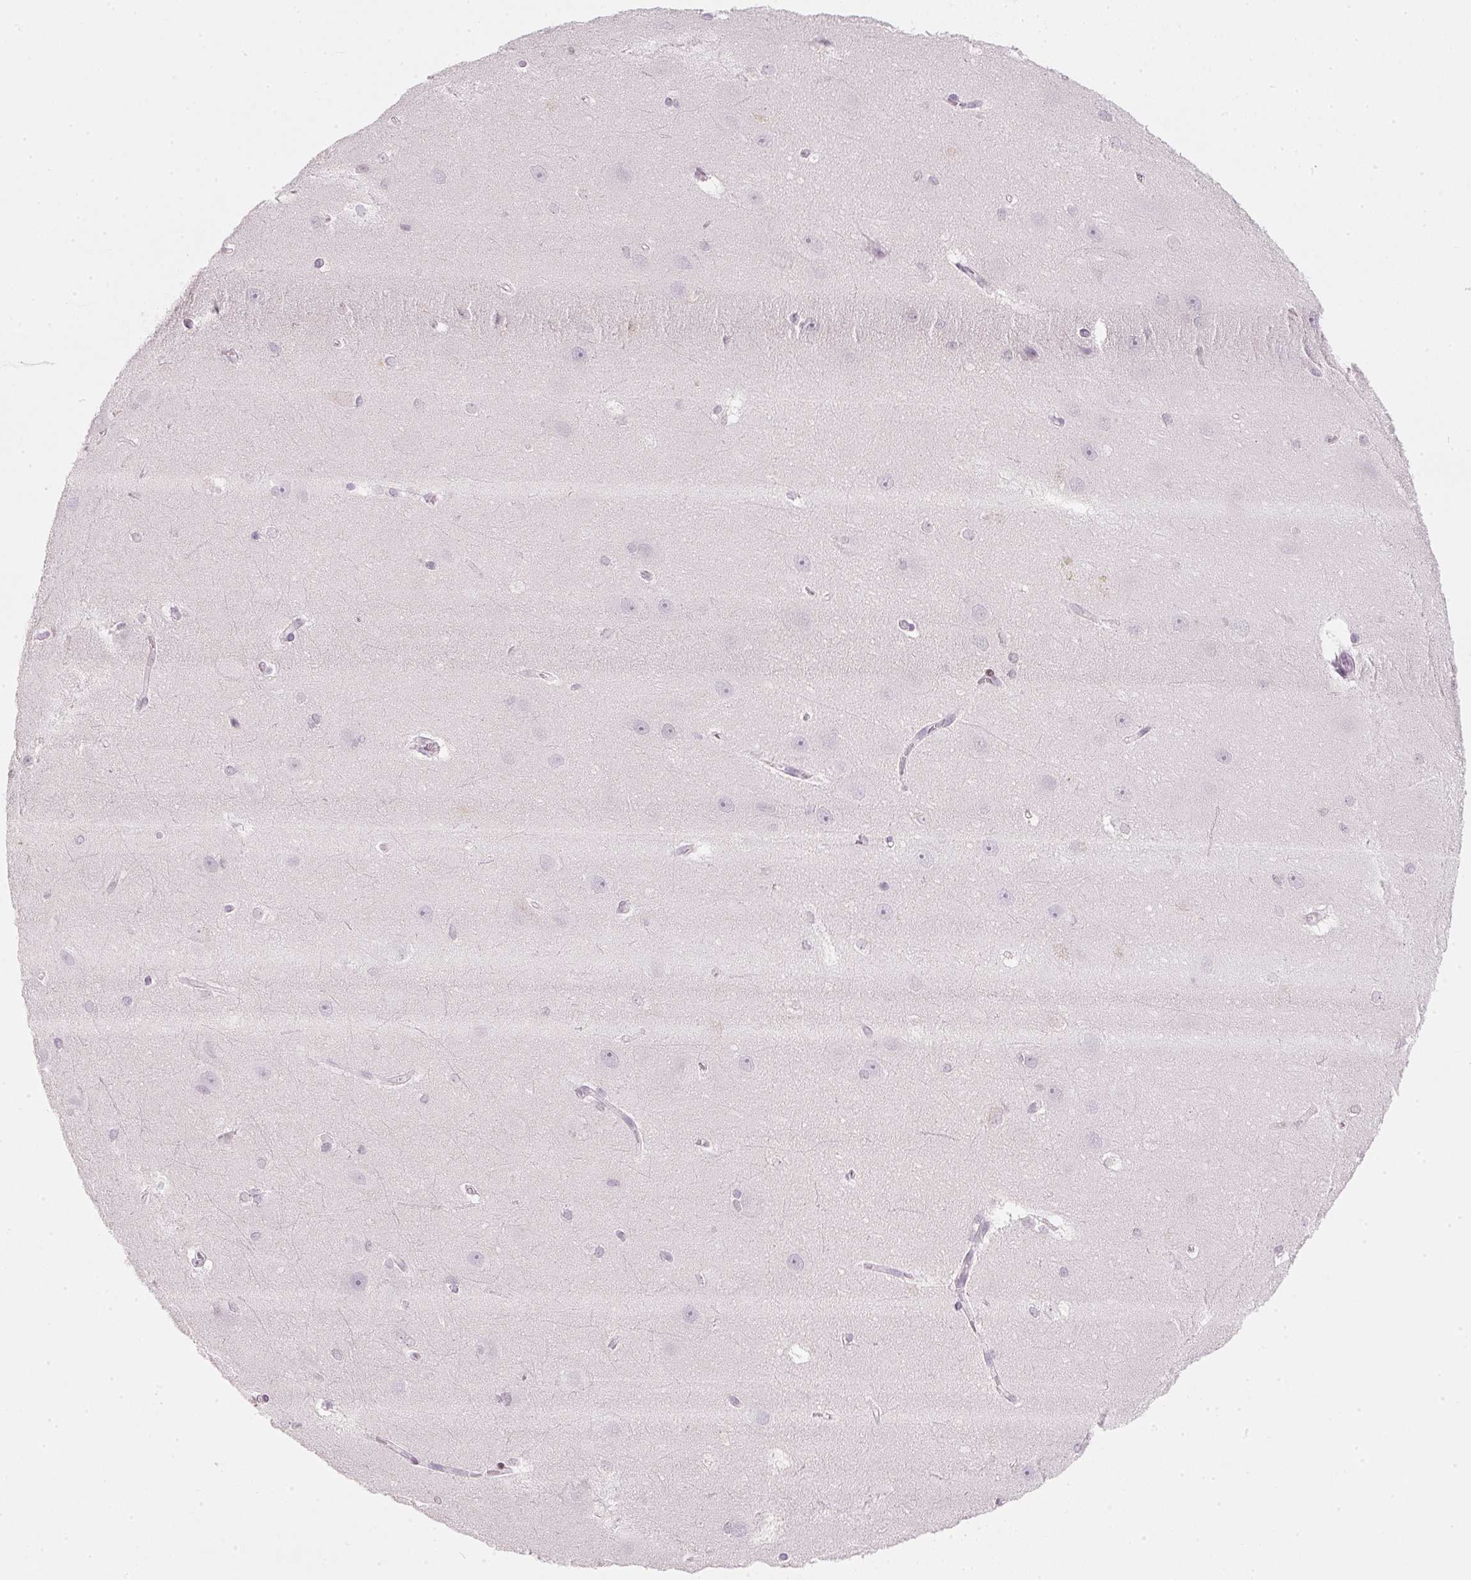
{"staining": {"intensity": "negative", "quantity": "none", "location": "none"}, "tissue": "hippocampus", "cell_type": "Glial cells", "image_type": "normal", "snomed": [{"axis": "morphology", "description": "Normal tissue, NOS"}, {"axis": "topography", "description": "Cerebral cortex"}, {"axis": "topography", "description": "Hippocampus"}], "caption": "DAB (3,3'-diaminobenzidine) immunohistochemical staining of unremarkable human hippocampus demonstrates no significant staining in glial cells. Nuclei are stained in blue.", "gene": "SFRP4", "patient": {"sex": "female", "age": 19}}